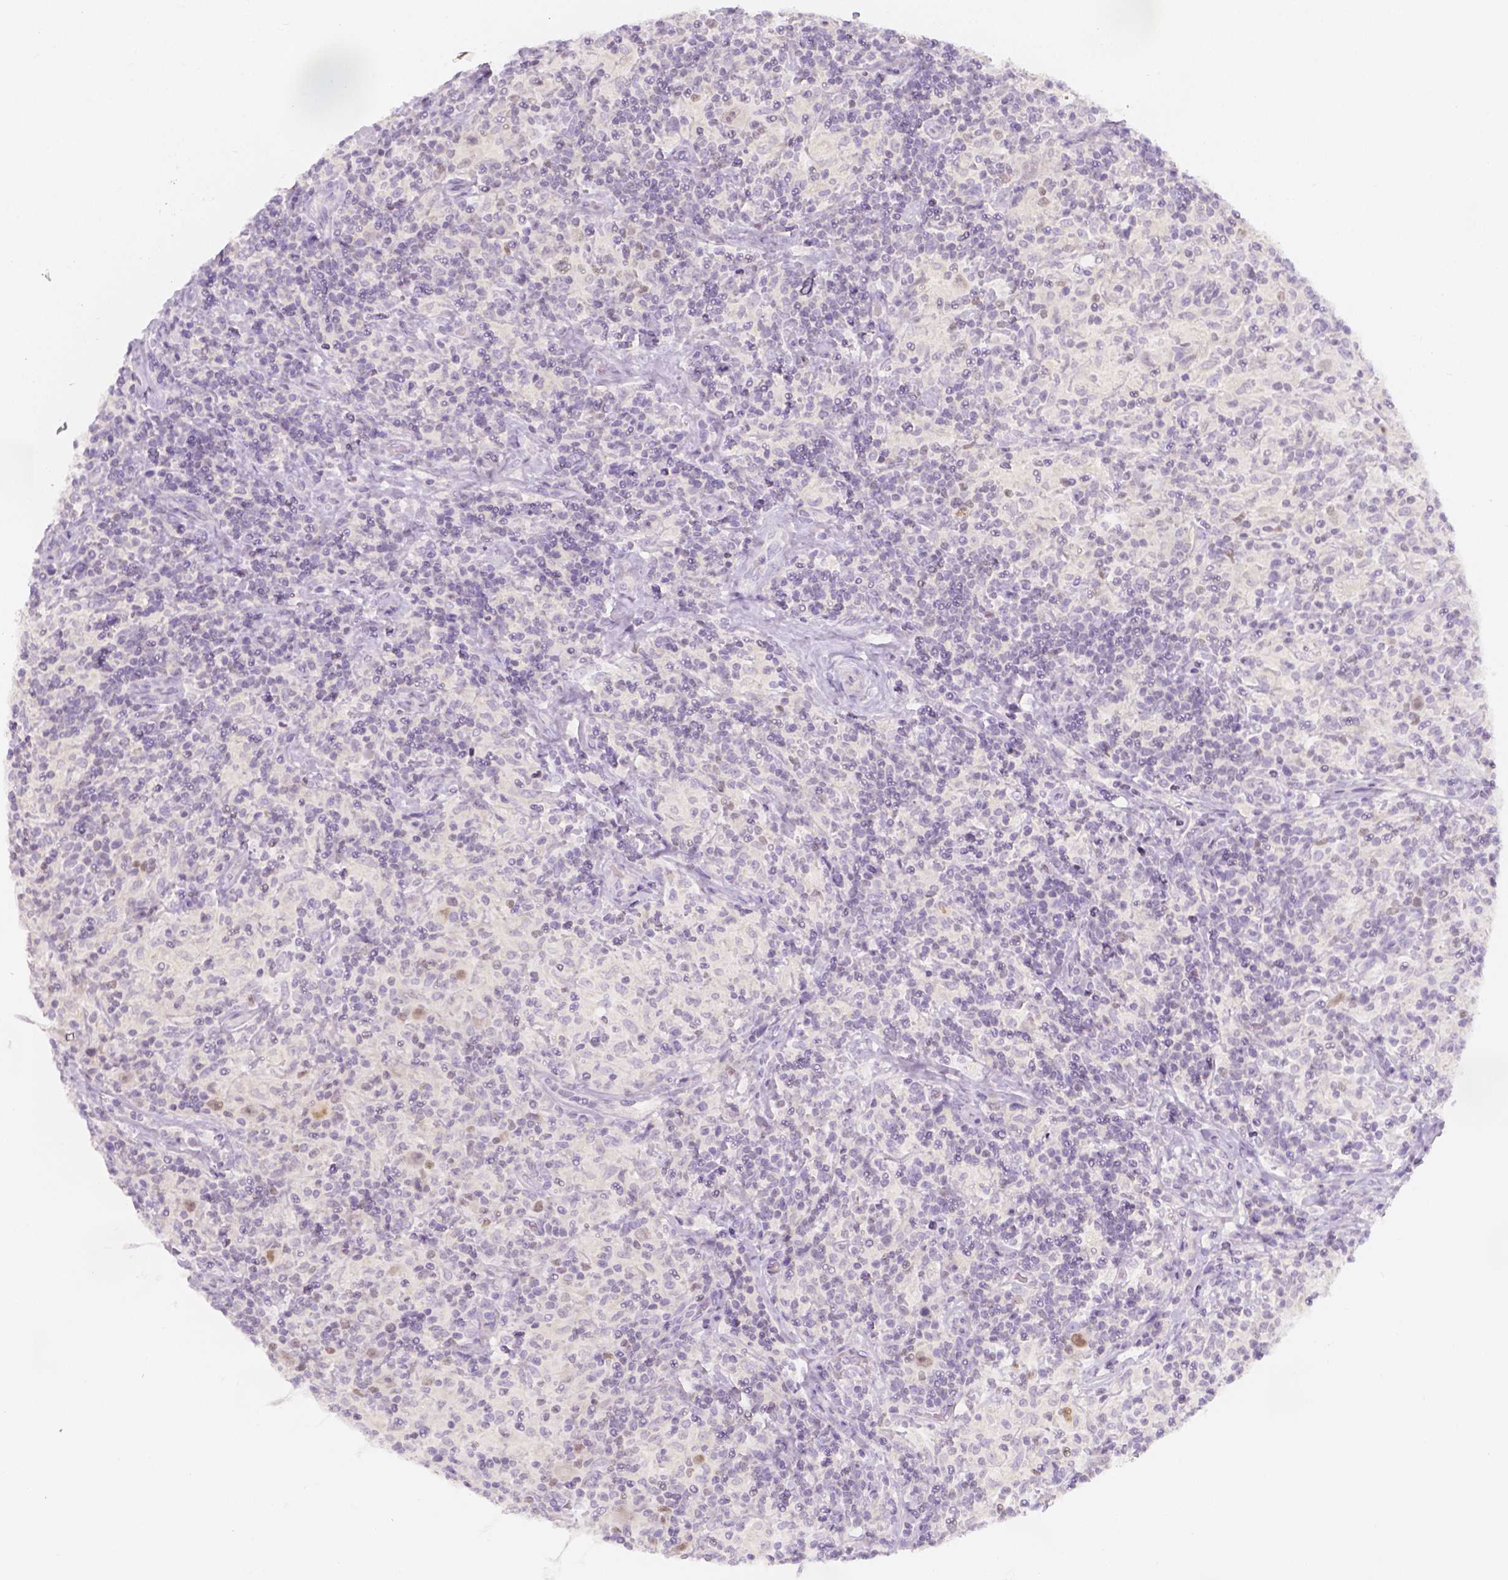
{"staining": {"intensity": "negative", "quantity": "none", "location": "none"}, "tissue": "lymphoma", "cell_type": "Tumor cells", "image_type": "cancer", "snomed": [{"axis": "morphology", "description": "Hodgkin's disease, NOS"}, {"axis": "topography", "description": "Lymph node"}], "caption": "Tumor cells show no significant staining in Hodgkin's disease. (Brightfield microscopy of DAB immunohistochemistry (IHC) at high magnification).", "gene": "BATF", "patient": {"sex": "male", "age": 70}}